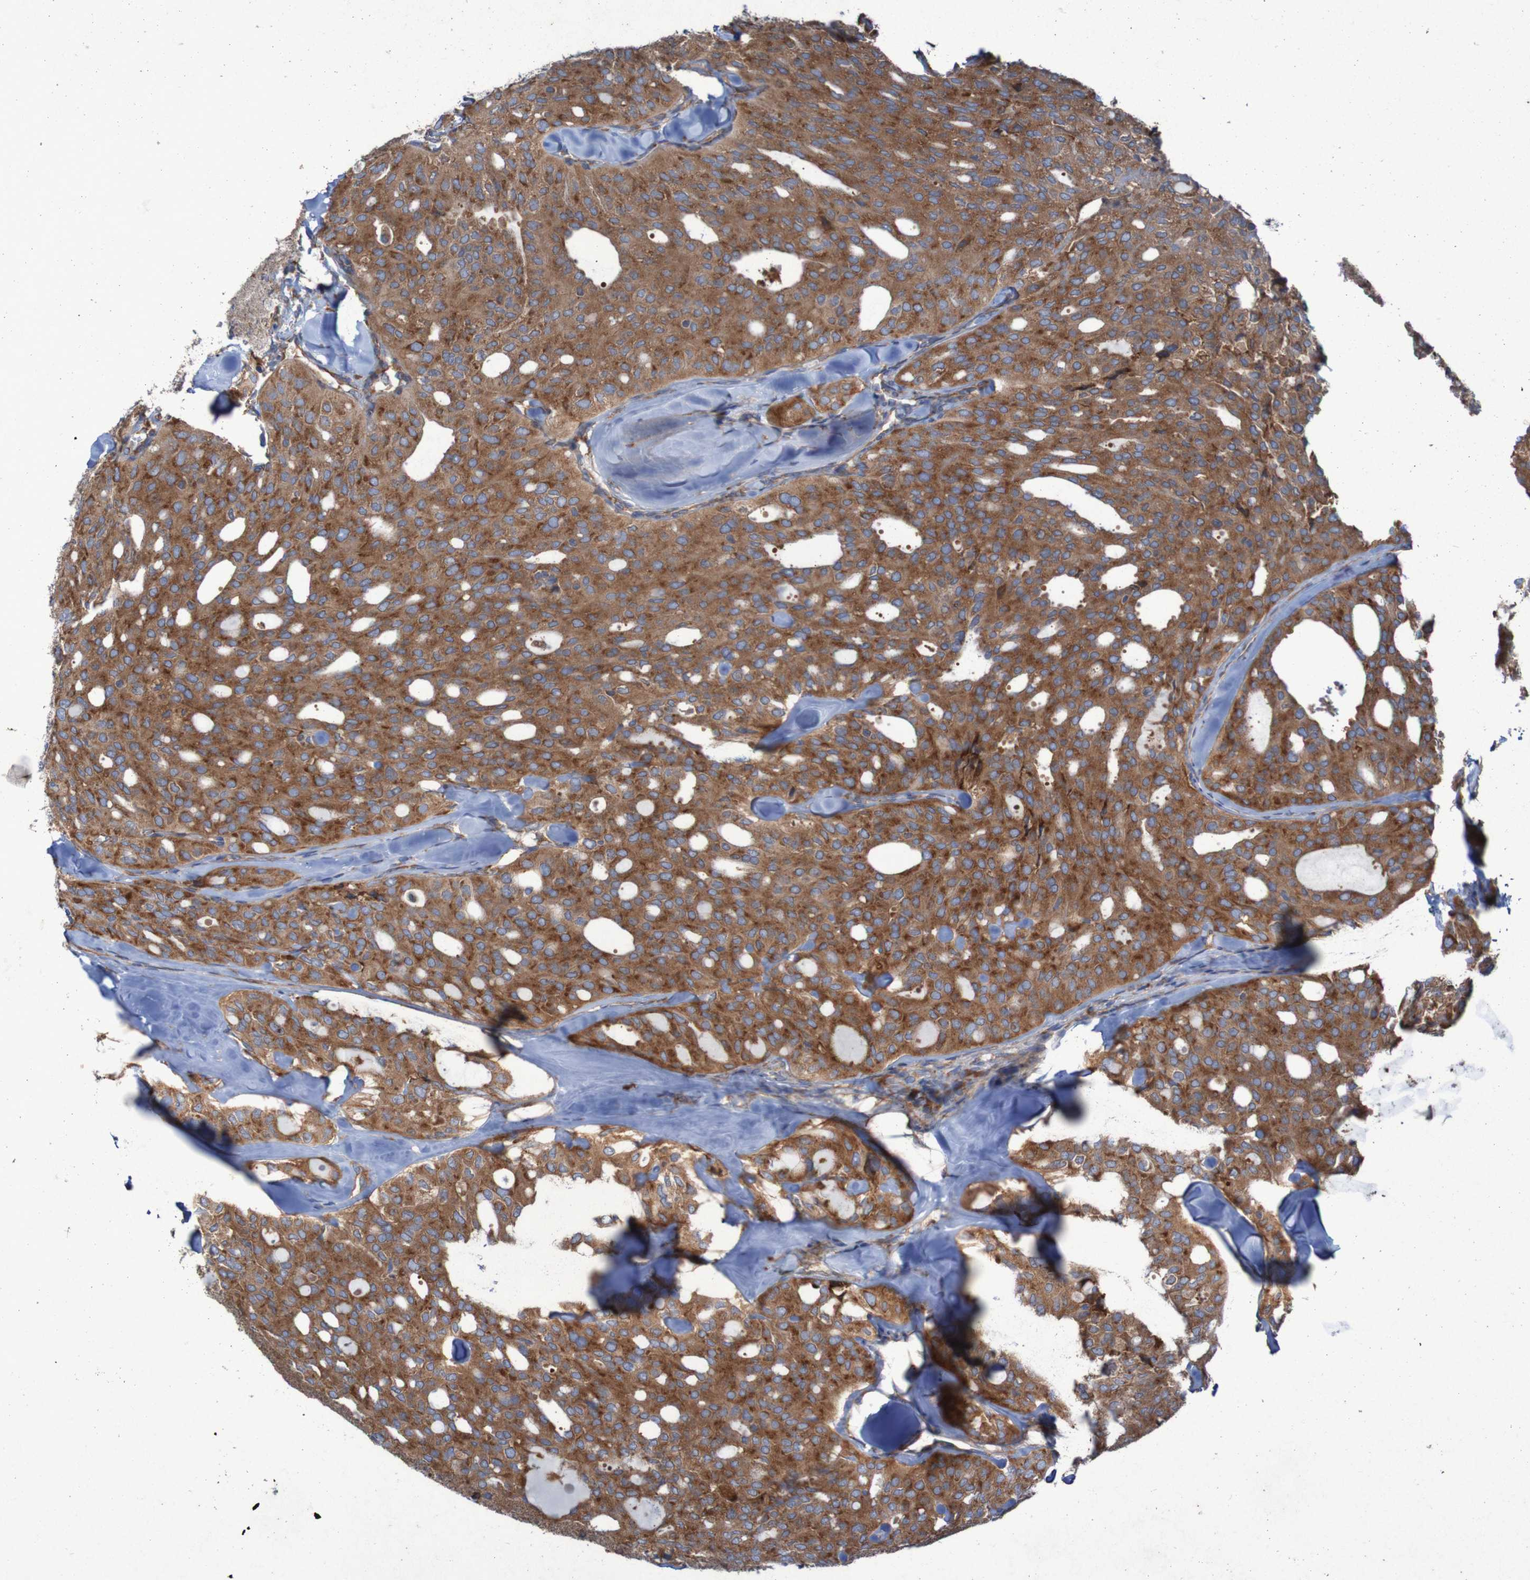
{"staining": {"intensity": "strong", "quantity": ">75%", "location": "cytoplasmic/membranous"}, "tissue": "thyroid cancer", "cell_type": "Tumor cells", "image_type": "cancer", "snomed": [{"axis": "morphology", "description": "Follicular adenoma carcinoma, NOS"}, {"axis": "topography", "description": "Thyroid gland"}], "caption": "Thyroid follicular adenoma carcinoma tissue shows strong cytoplasmic/membranous positivity in about >75% of tumor cells, visualized by immunohistochemistry.", "gene": "RPL10", "patient": {"sex": "male", "age": 75}}